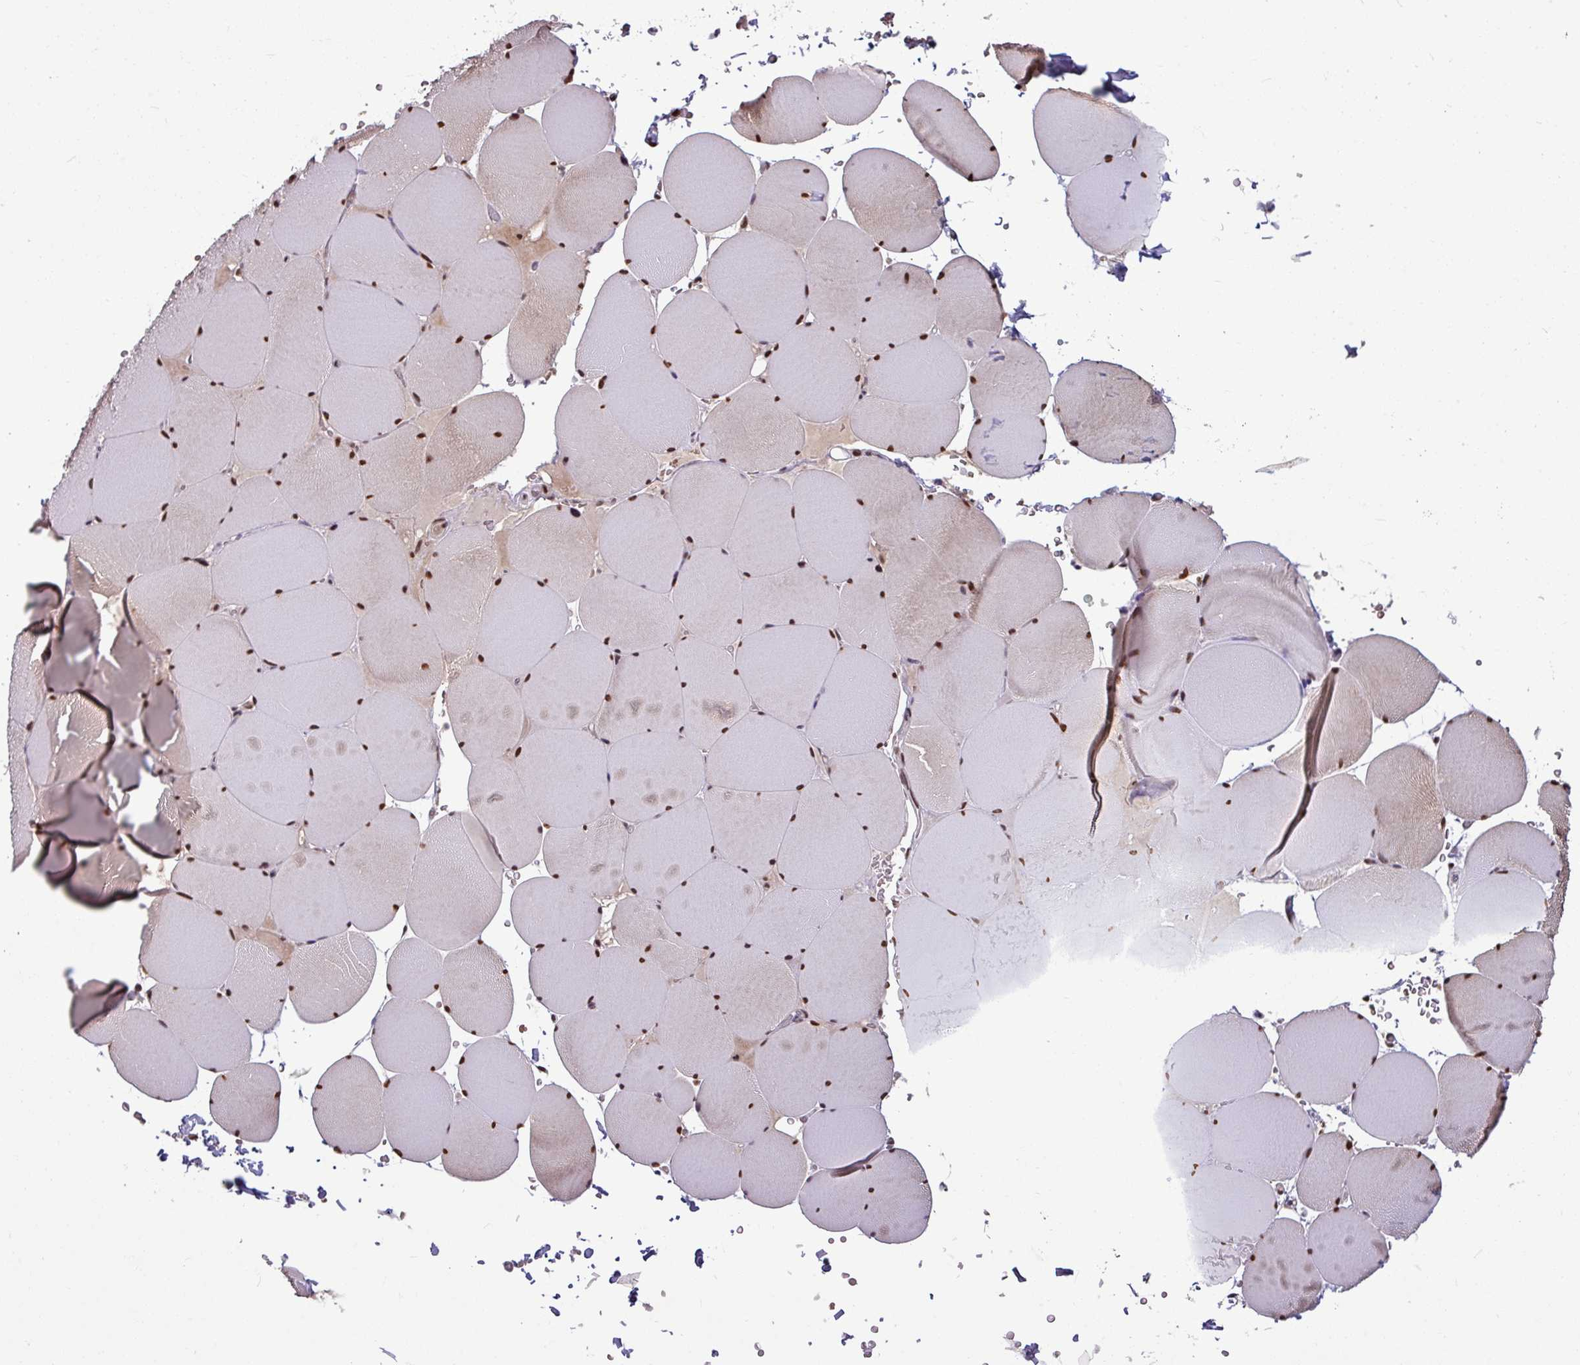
{"staining": {"intensity": "moderate", "quantity": "25%-75%", "location": "cytoplasmic/membranous,nuclear"}, "tissue": "skeletal muscle", "cell_type": "Myocytes", "image_type": "normal", "snomed": [{"axis": "morphology", "description": "Normal tissue, NOS"}, {"axis": "topography", "description": "Skeletal muscle"}, {"axis": "topography", "description": "Head-Neck"}], "caption": "This photomicrograph demonstrates immunohistochemistry staining of normal skeletal muscle, with medium moderate cytoplasmic/membranous,nuclear staining in approximately 25%-75% of myocytes.", "gene": "TDG", "patient": {"sex": "male", "age": 66}}